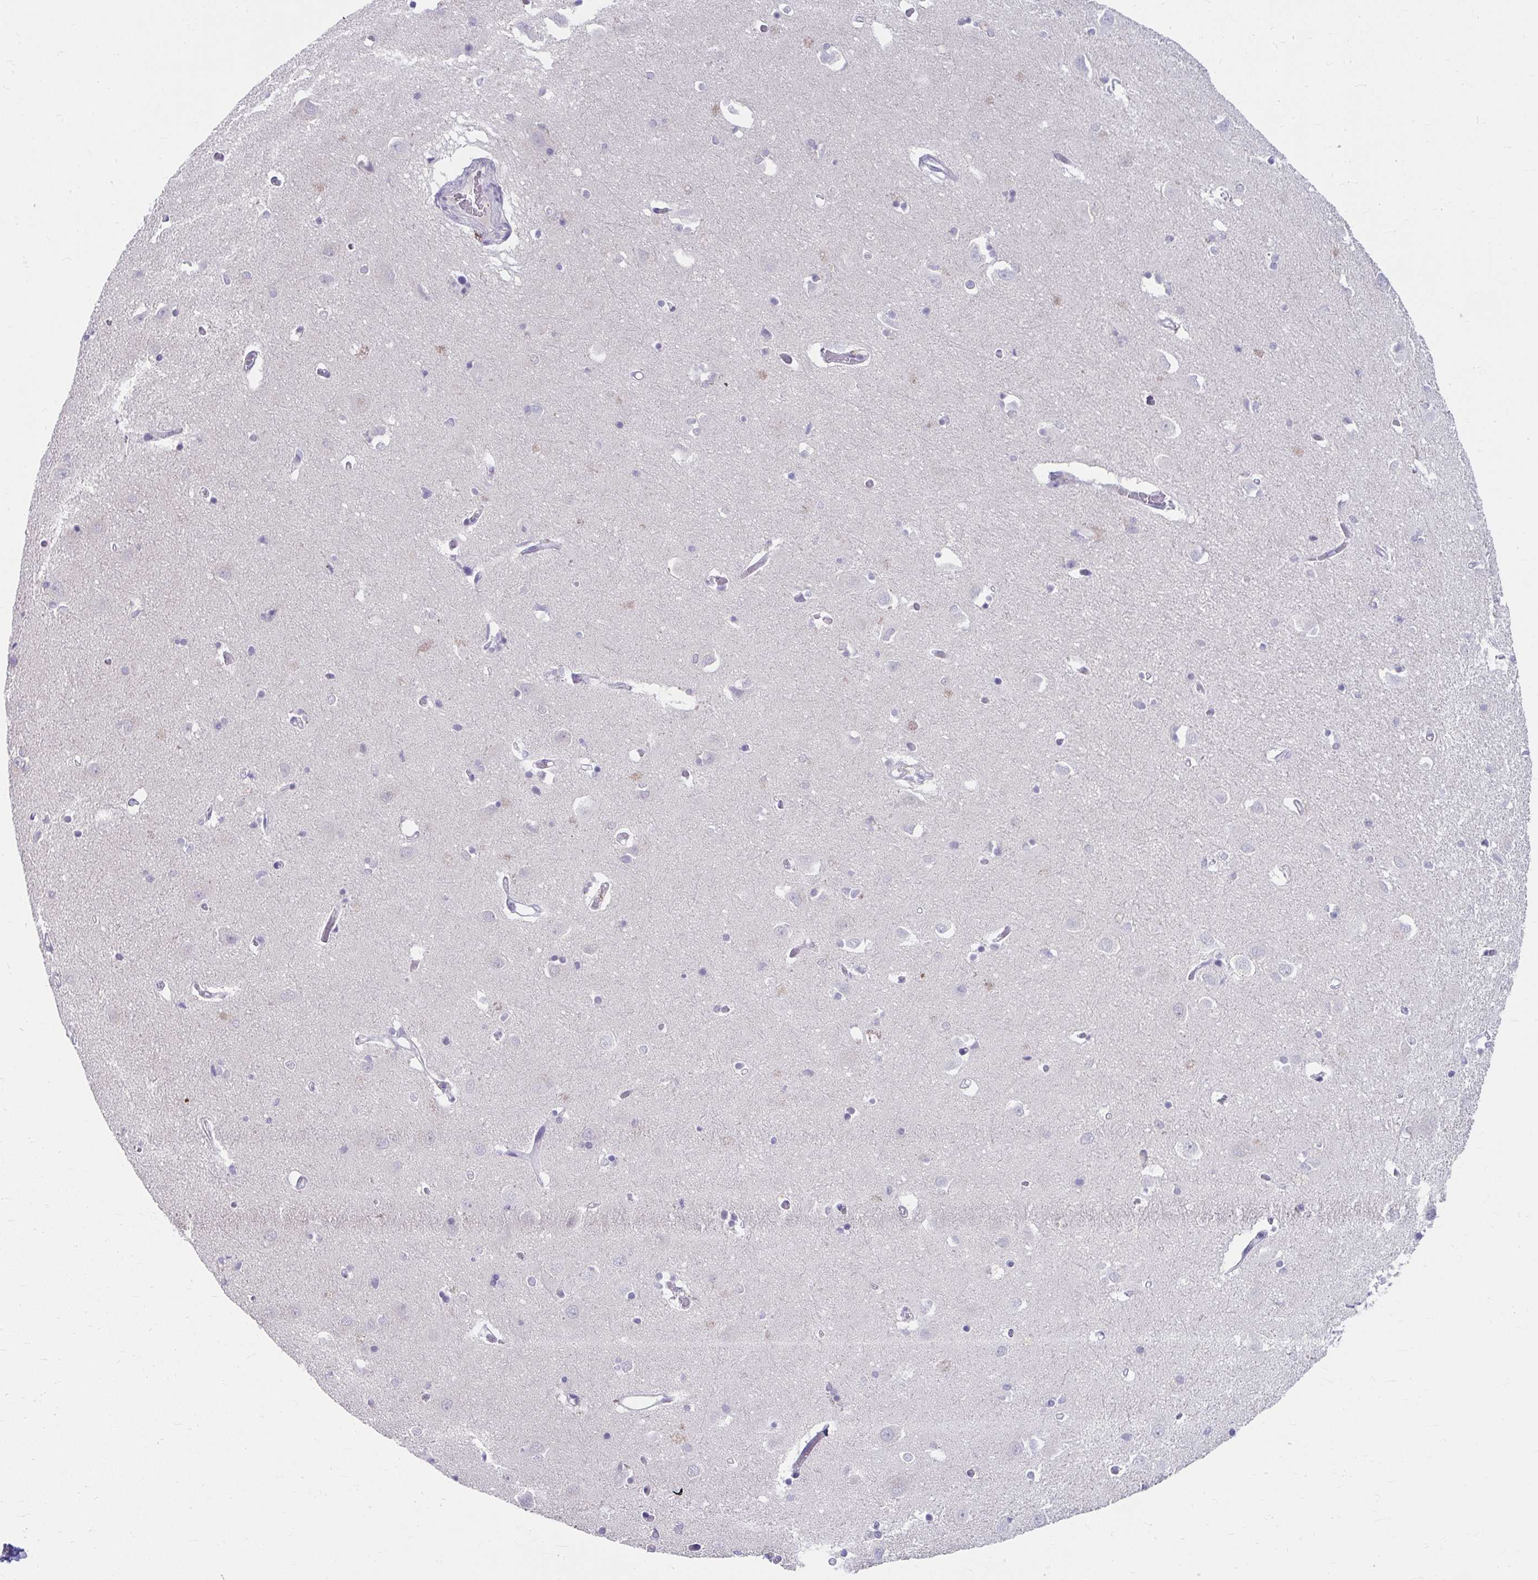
{"staining": {"intensity": "negative", "quantity": "none", "location": "none"}, "tissue": "caudate", "cell_type": "Glial cells", "image_type": "normal", "snomed": [{"axis": "morphology", "description": "Normal tissue, NOS"}, {"axis": "topography", "description": "Lateral ventricle wall"}, {"axis": "topography", "description": "Hippocampus"}], "caption": "High power microscopy histopathology image of an immunohistochemistry micrograph of unremarkable caudate, revealing no significant staining in glial cells.", "gene": "UGT3A2", "patient": {"sex": "female", "age": 63}}